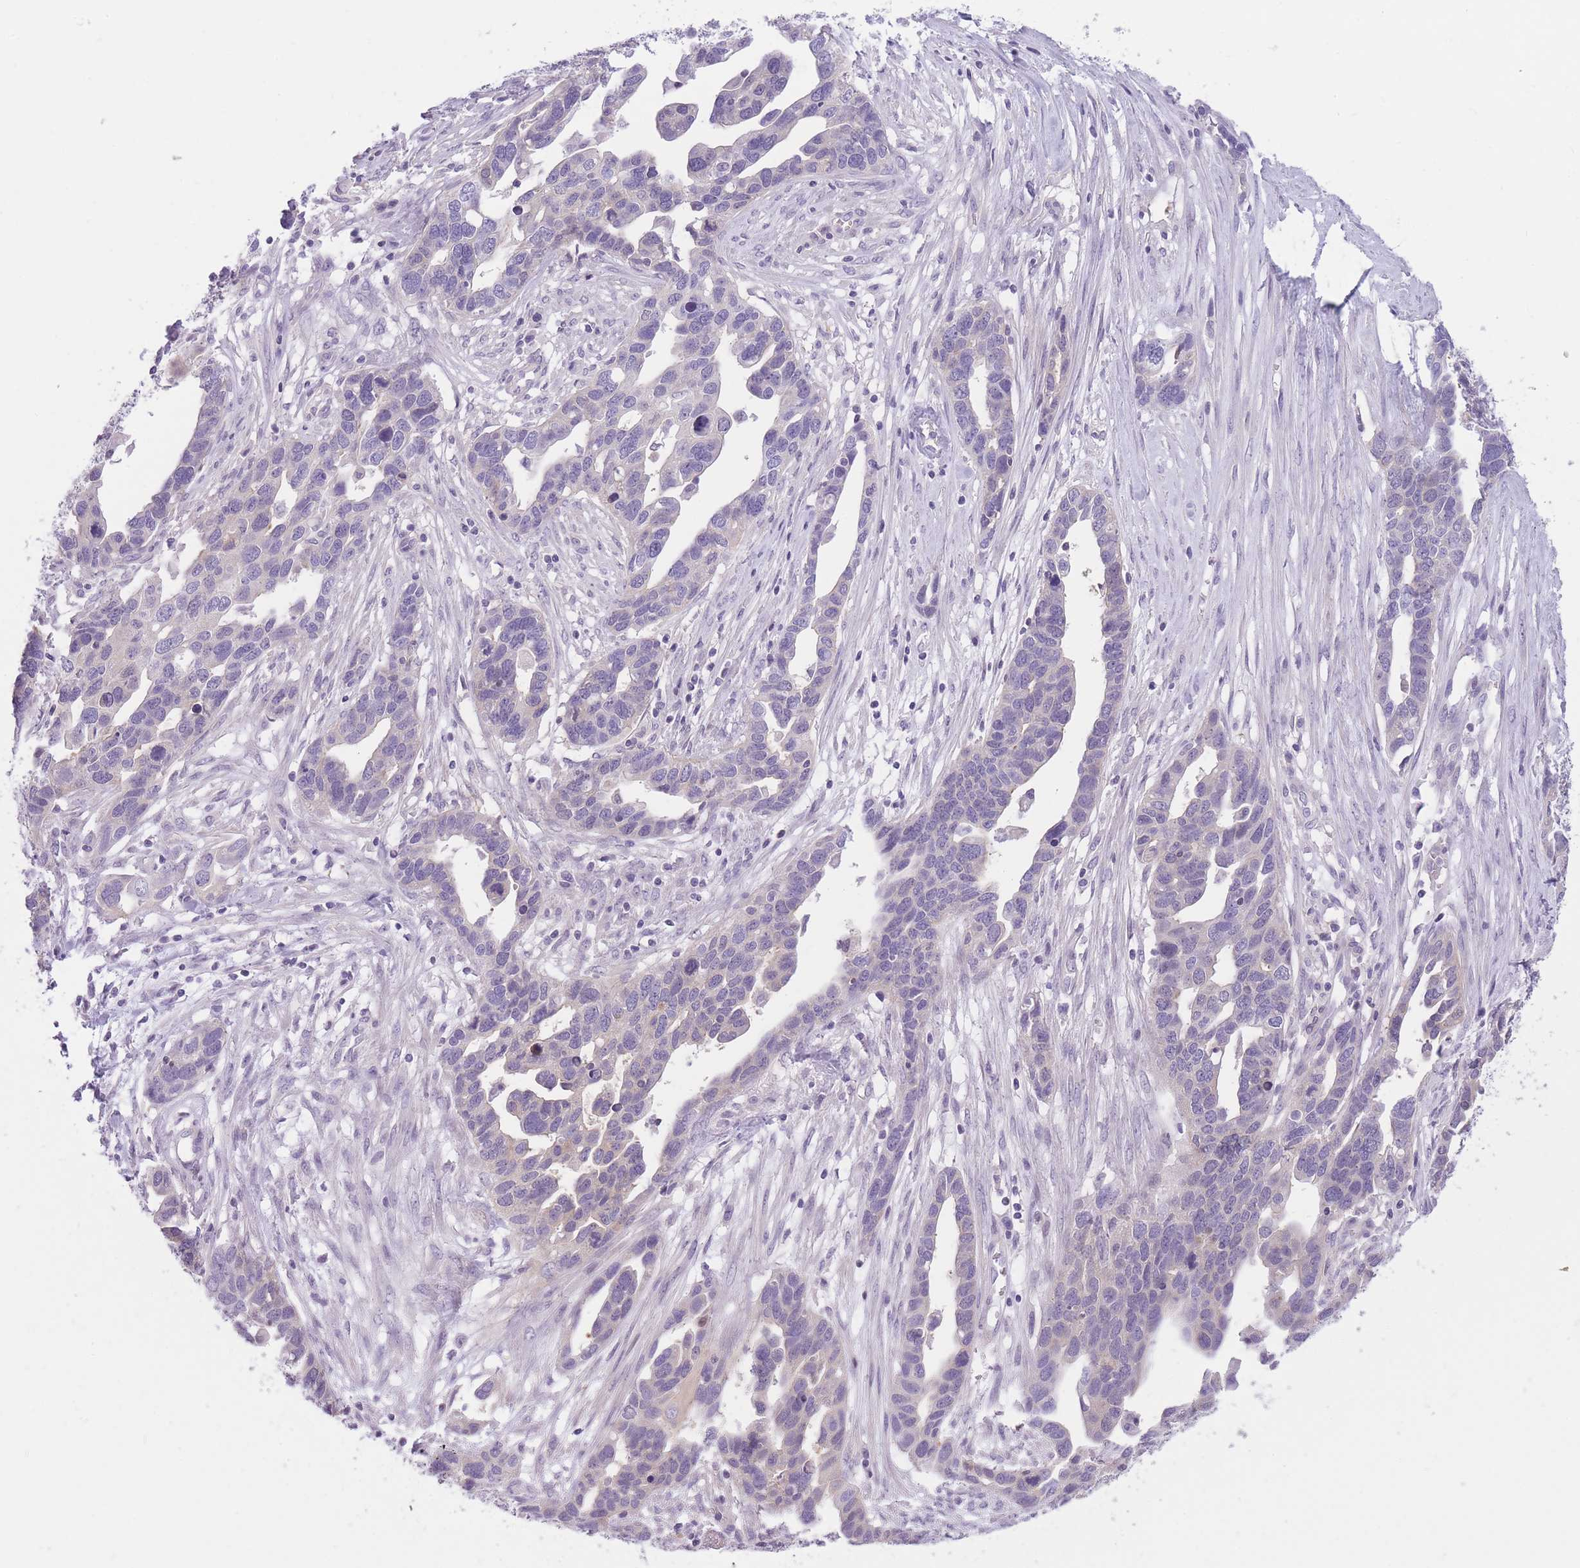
{"staining": {"intensity": "negative", "quantity": "none", "location": "none"}, "tissue": "ovarian cancer", "cell_type": "Tumor cells", "image_type": "cancer", "snomed": [{"axis": "morphology", "description": "Cystadenocarcinoma, serous, NOS"}, {"axis": "topography", "description": "Ovary"}], "caption": "DAB immunohistochemical staining of ovarian cancer shows no significant expression in tumor cells. (DAB immunohistochemistry, high magnification).", "gene": "OR11H12", "patient": {"sex": "female", "age": 54}}